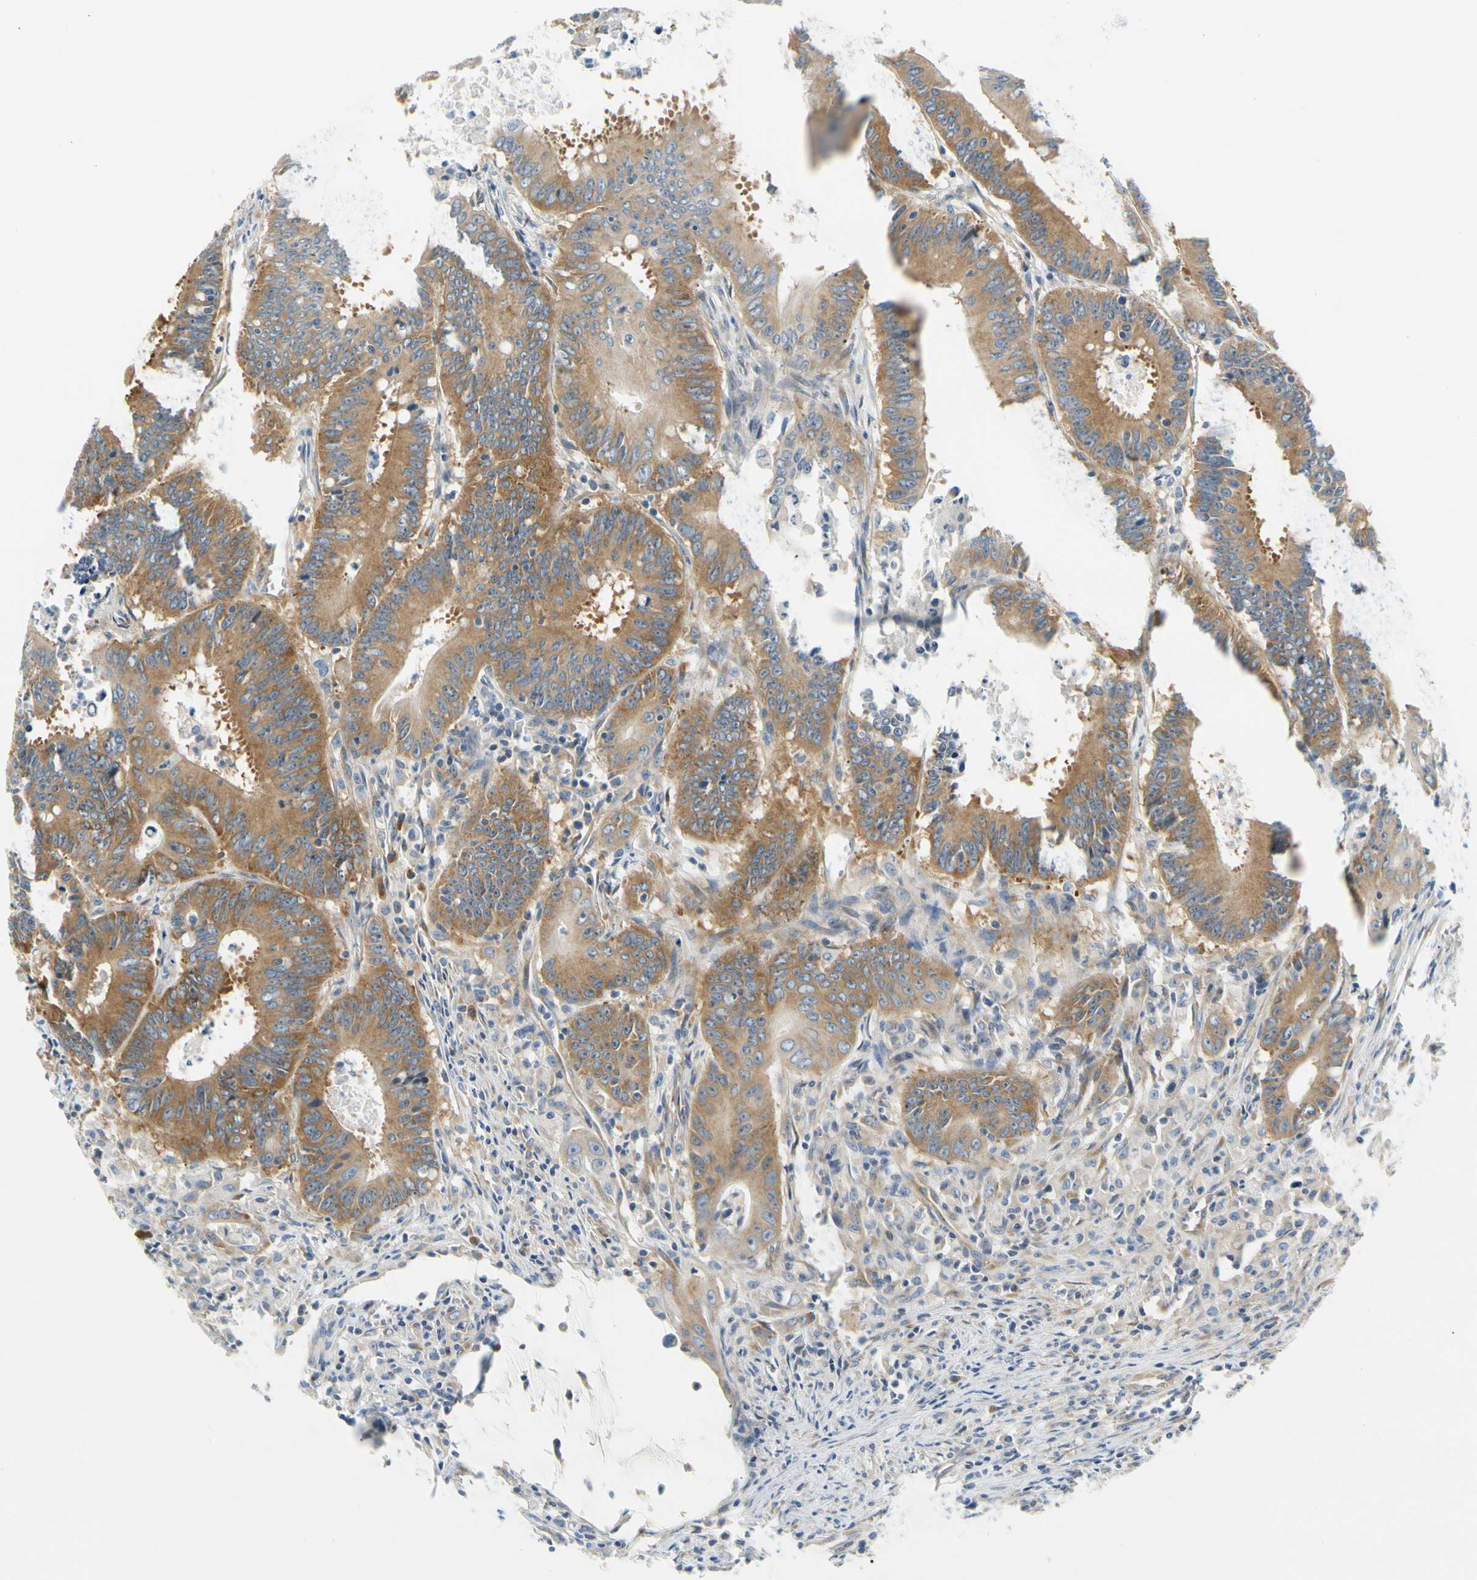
{"staining": {"intensity": "moderate", "quantity": ">75%", "location": "cytoplasmic/membranous"}, "tissue": "colorectal cancer", "cell_type": "Tumor cells", "image_type": "cancer", "snomed": [{"axis": "morphology", "description": "Adenocarcinoma, NOS"}, {"axis": "topography", "description": "Colon"}], "caption": "A brown stain labels moderate cytoplasmic/membranous staining of a protein in colorectal cancer tumor cells. (DAB = brown stain, brightfield microscopy at high magnification).", "gene": "LRRC47", "patient": {"sex": "male", "age": 45}}